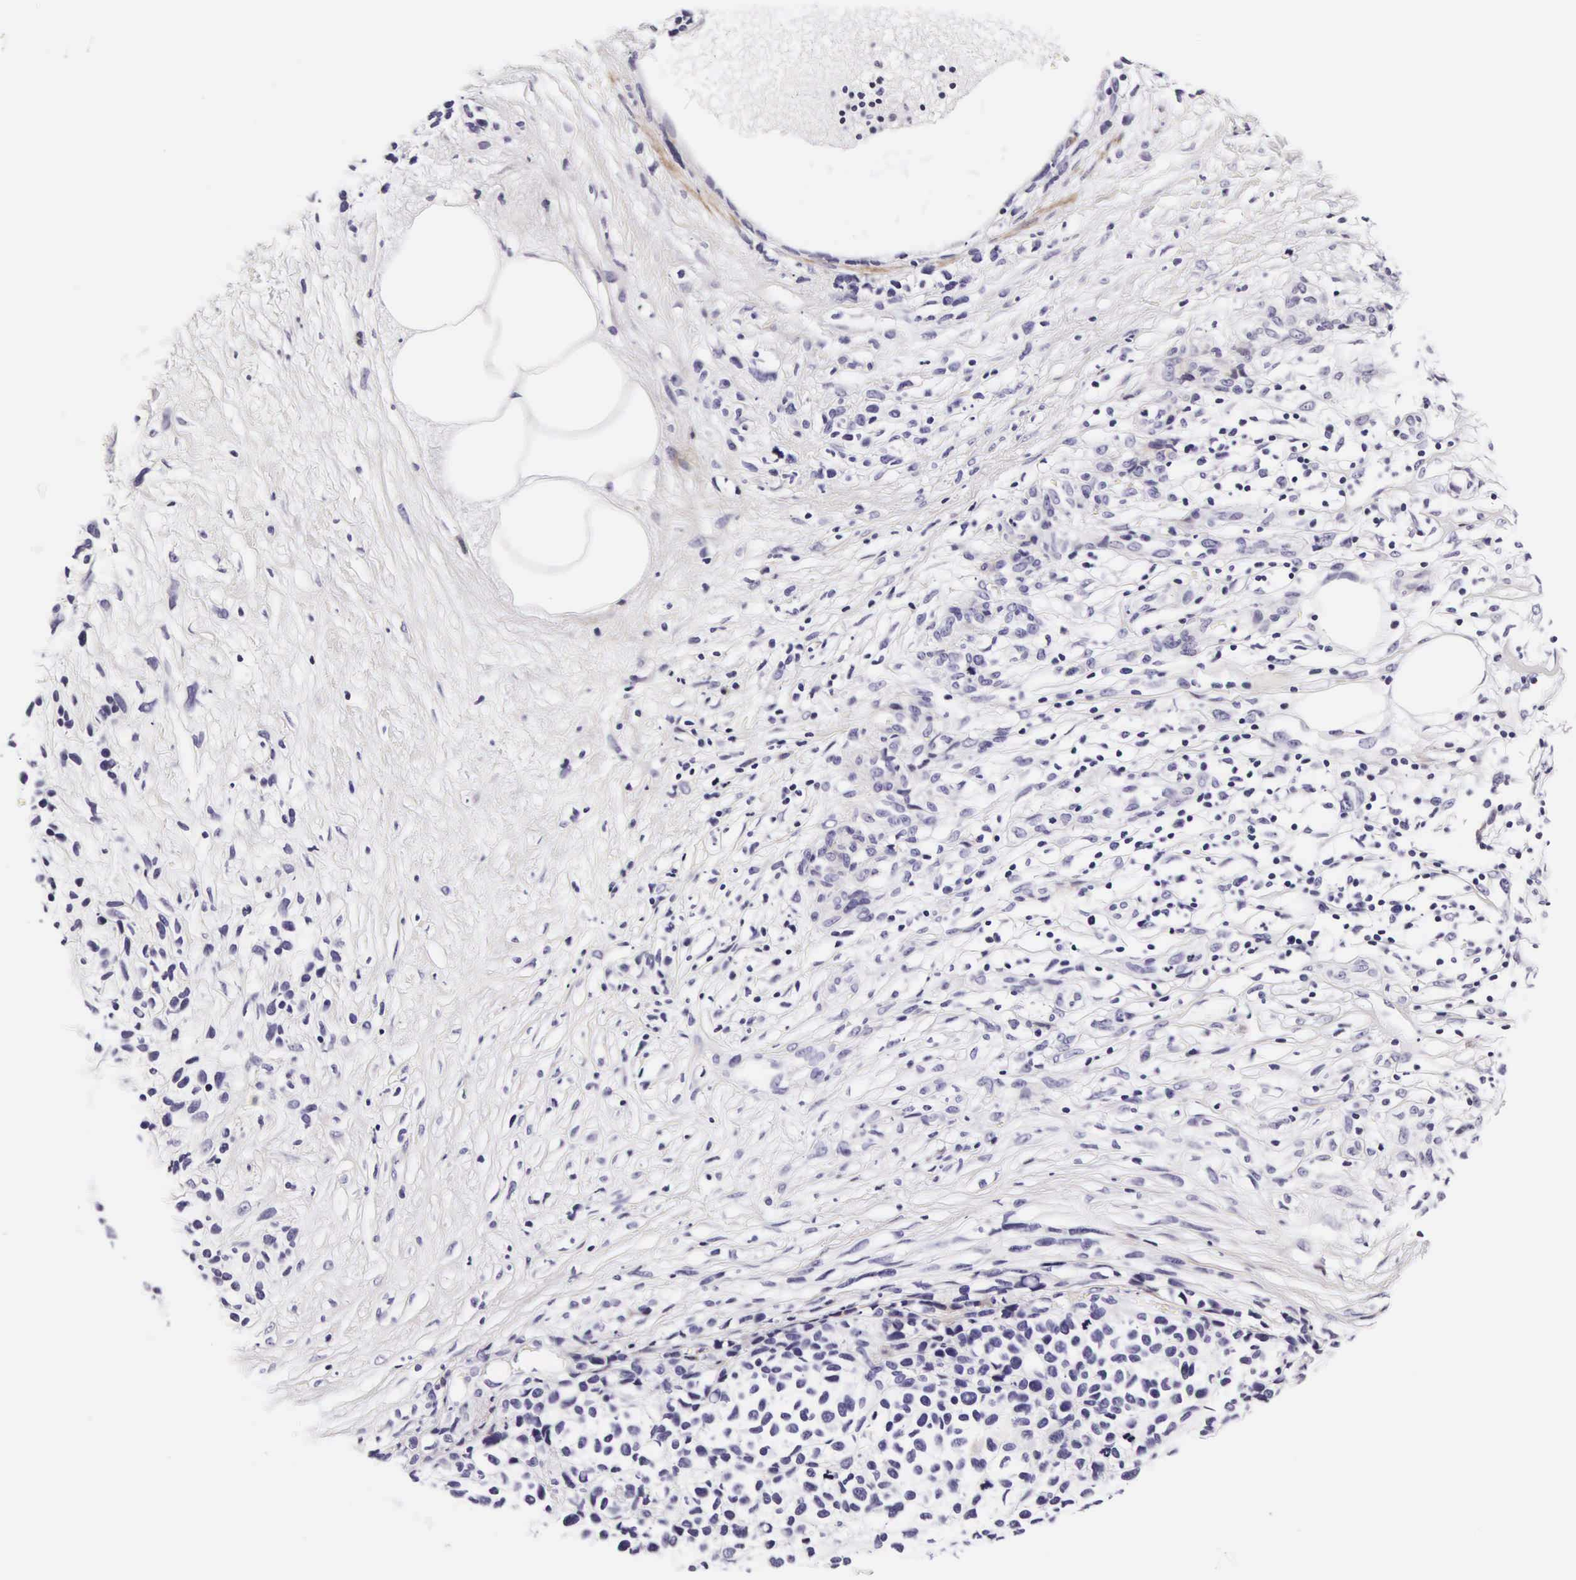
{"staining": {"intensity": "negative", "quantity": "none", "location": "none"}, "tissue": "melanoma", "cell_type": "Tumor cells", "image_type": "cancer", "snomed": [{"axis": "morphology", "description": "Malignant melanoma, NOS"}, {"axis": "topography", "description": "Skin"}], "caption": "Immunohistochemical staining of melanoma demonstrates no significant positivity in tumor cells. Nuclei are stained in blue.", "gene": "UPRT", "patient": {"sex": "female", "age": 85}}